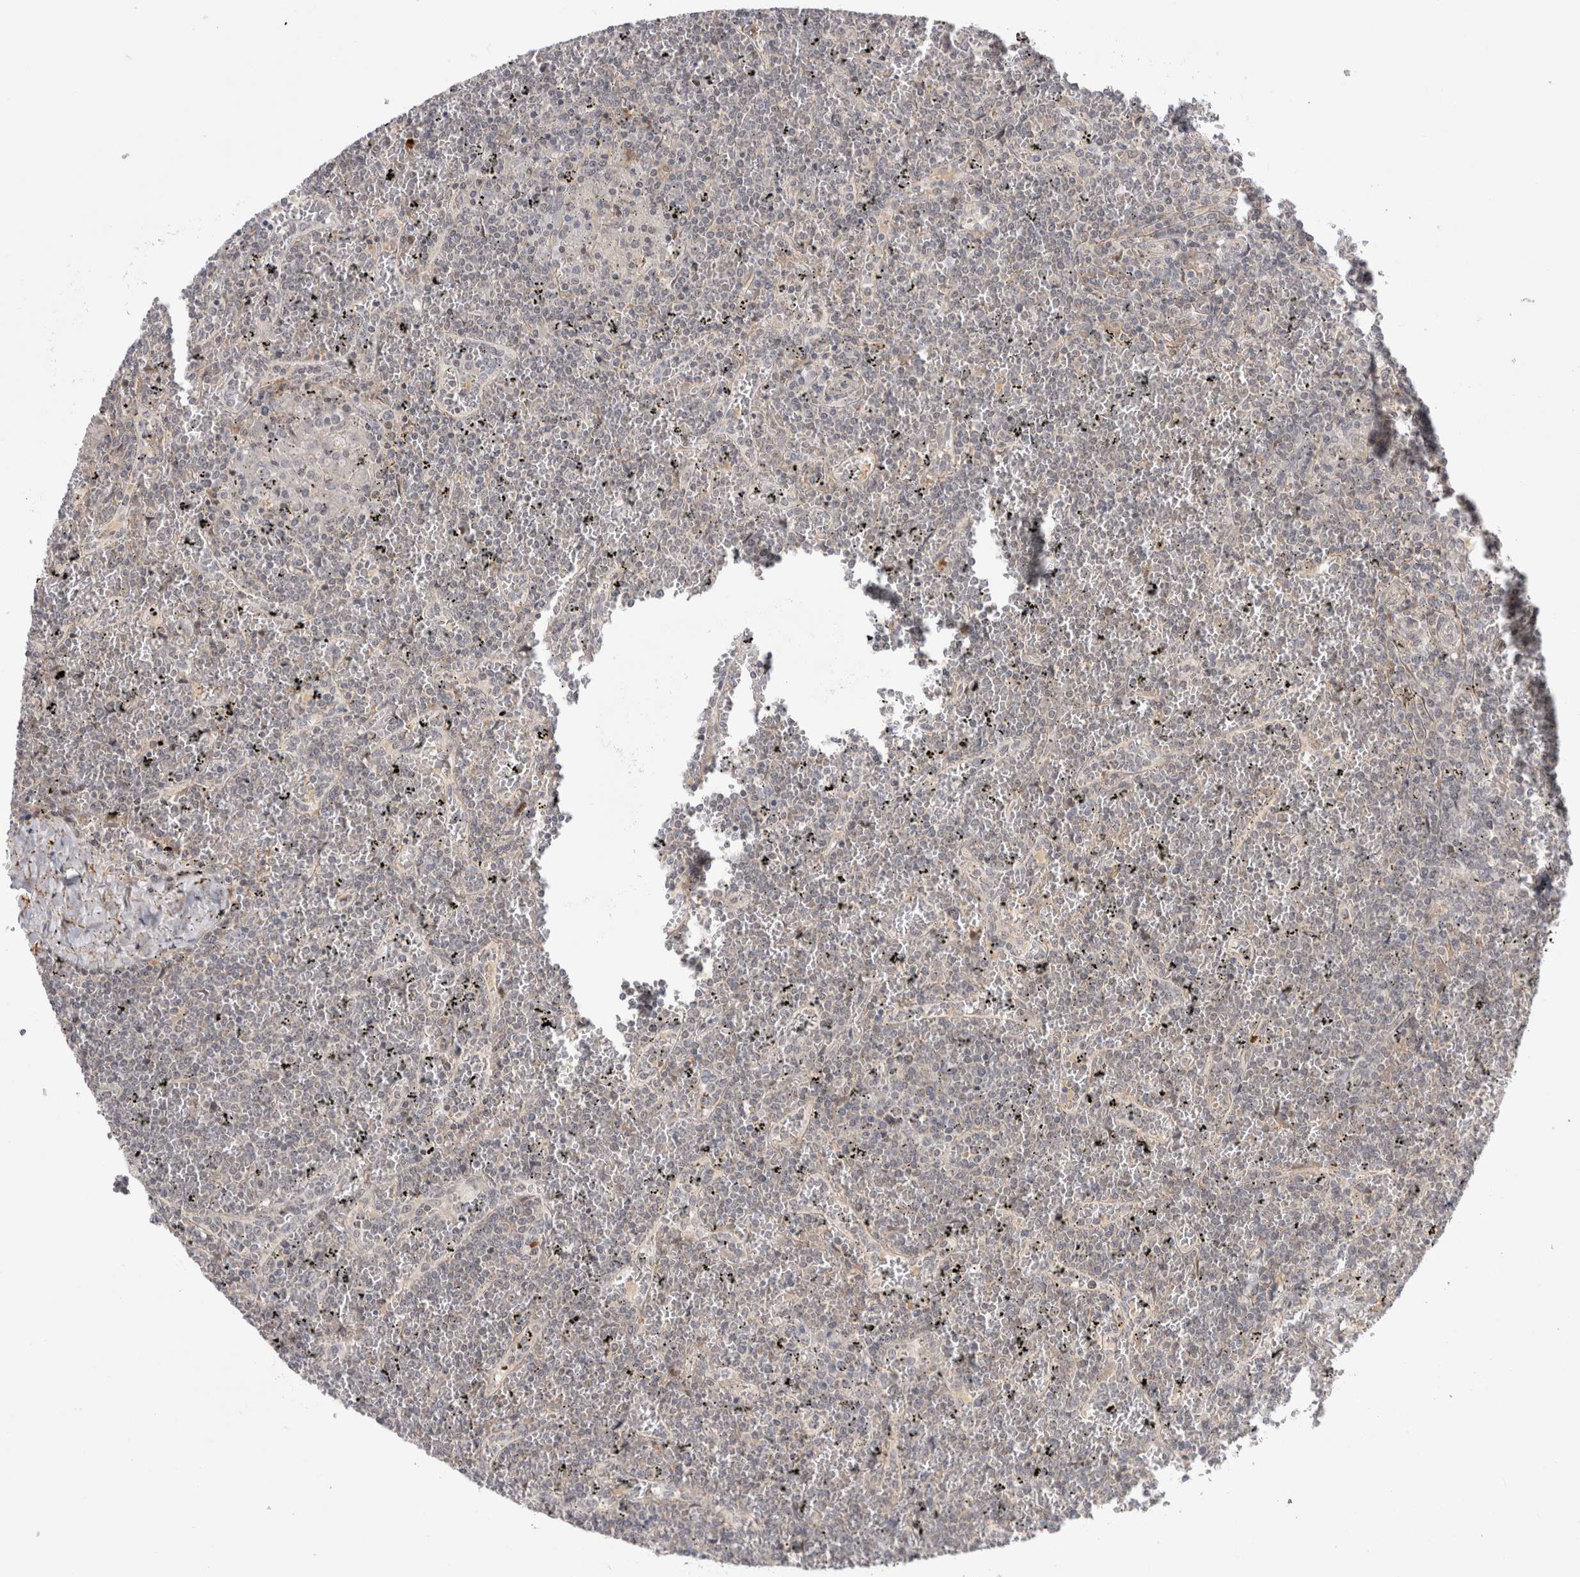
{"staining": {"intensity": "negative", "quantity": "none", "location": "none"}, "tissue": "lymphoma", "cell_type": "Tumor cells", "image_type": "cancer", "snomed": [{"axis": "morphology", "description": "Malignant lymphoma, non-Hodgkin's type, Low grade"}, {"axis": "topography", "description": "Spleen"}], "caption": "Malignant lymphoma, non-Hodgkin's type (low-grade) was stained to show a protein in brown. There is no significant staining in tumor cells.", "gene": "ZNF318", "patient": {"sex": "female", "age": 19}}